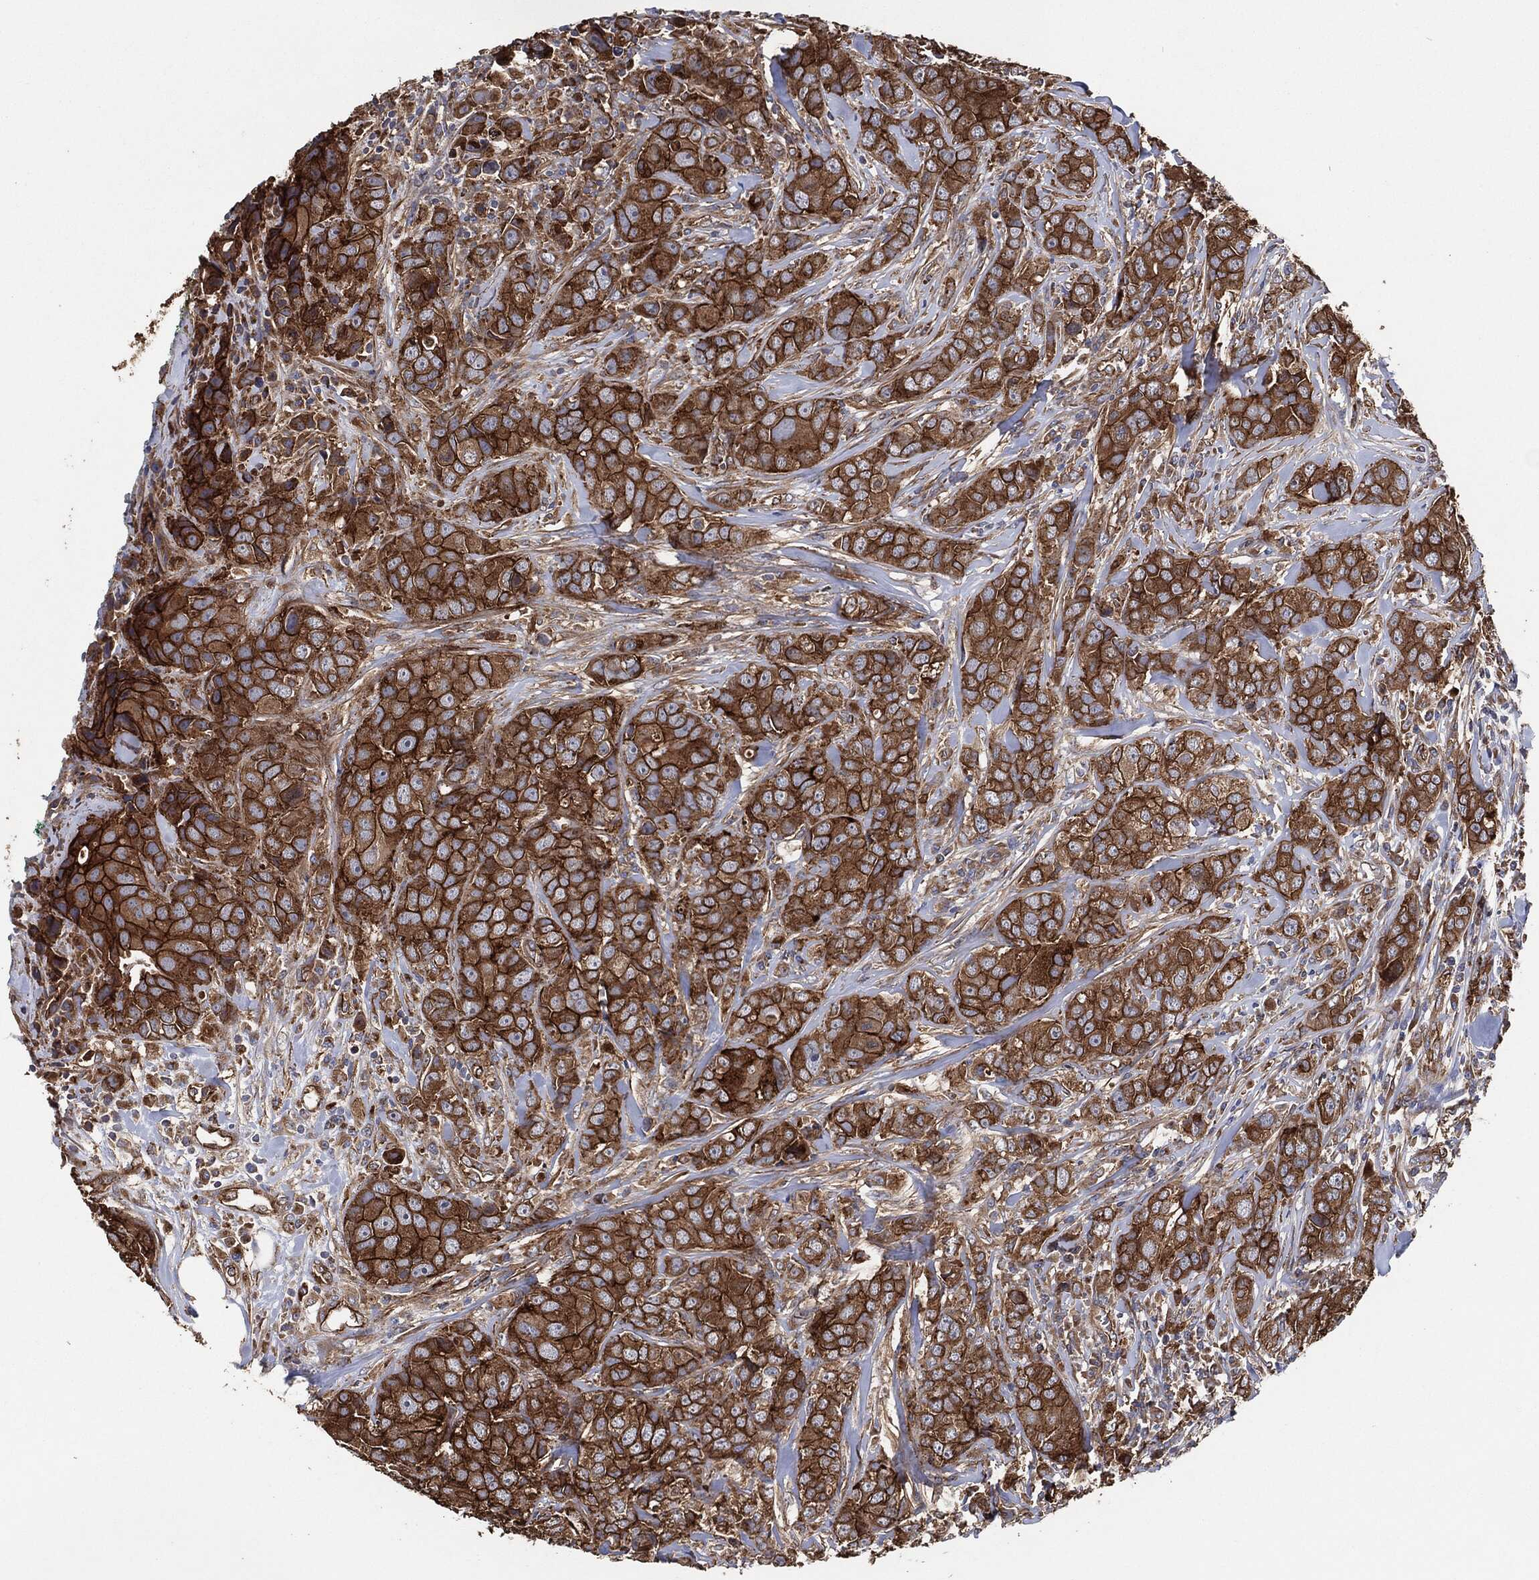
{"staining": {"intensity": "strong", "quantity": ">75%", "location": "cytoplasmic/membranous"}, "tissue": "breast cancer", "cell_type": "Tumor cells", "image_type": "cancer", "snomed": [{"axis": "morphology", "description": "Duct carcinoma"}, {"axis": "topography", "description": "Breast"}], "caption": "IHC (DAB) staining of human breast cancer (infiltrating ductal carcinoma) exhibits strong cytoplasmic/membranous protein expression in approximately >75% of tumor cells. (DAB = brown stain, brightfield microscopy at high magnification).", "gene": "CTNNA1", "patient": {"sex": "female", "age": 43}}